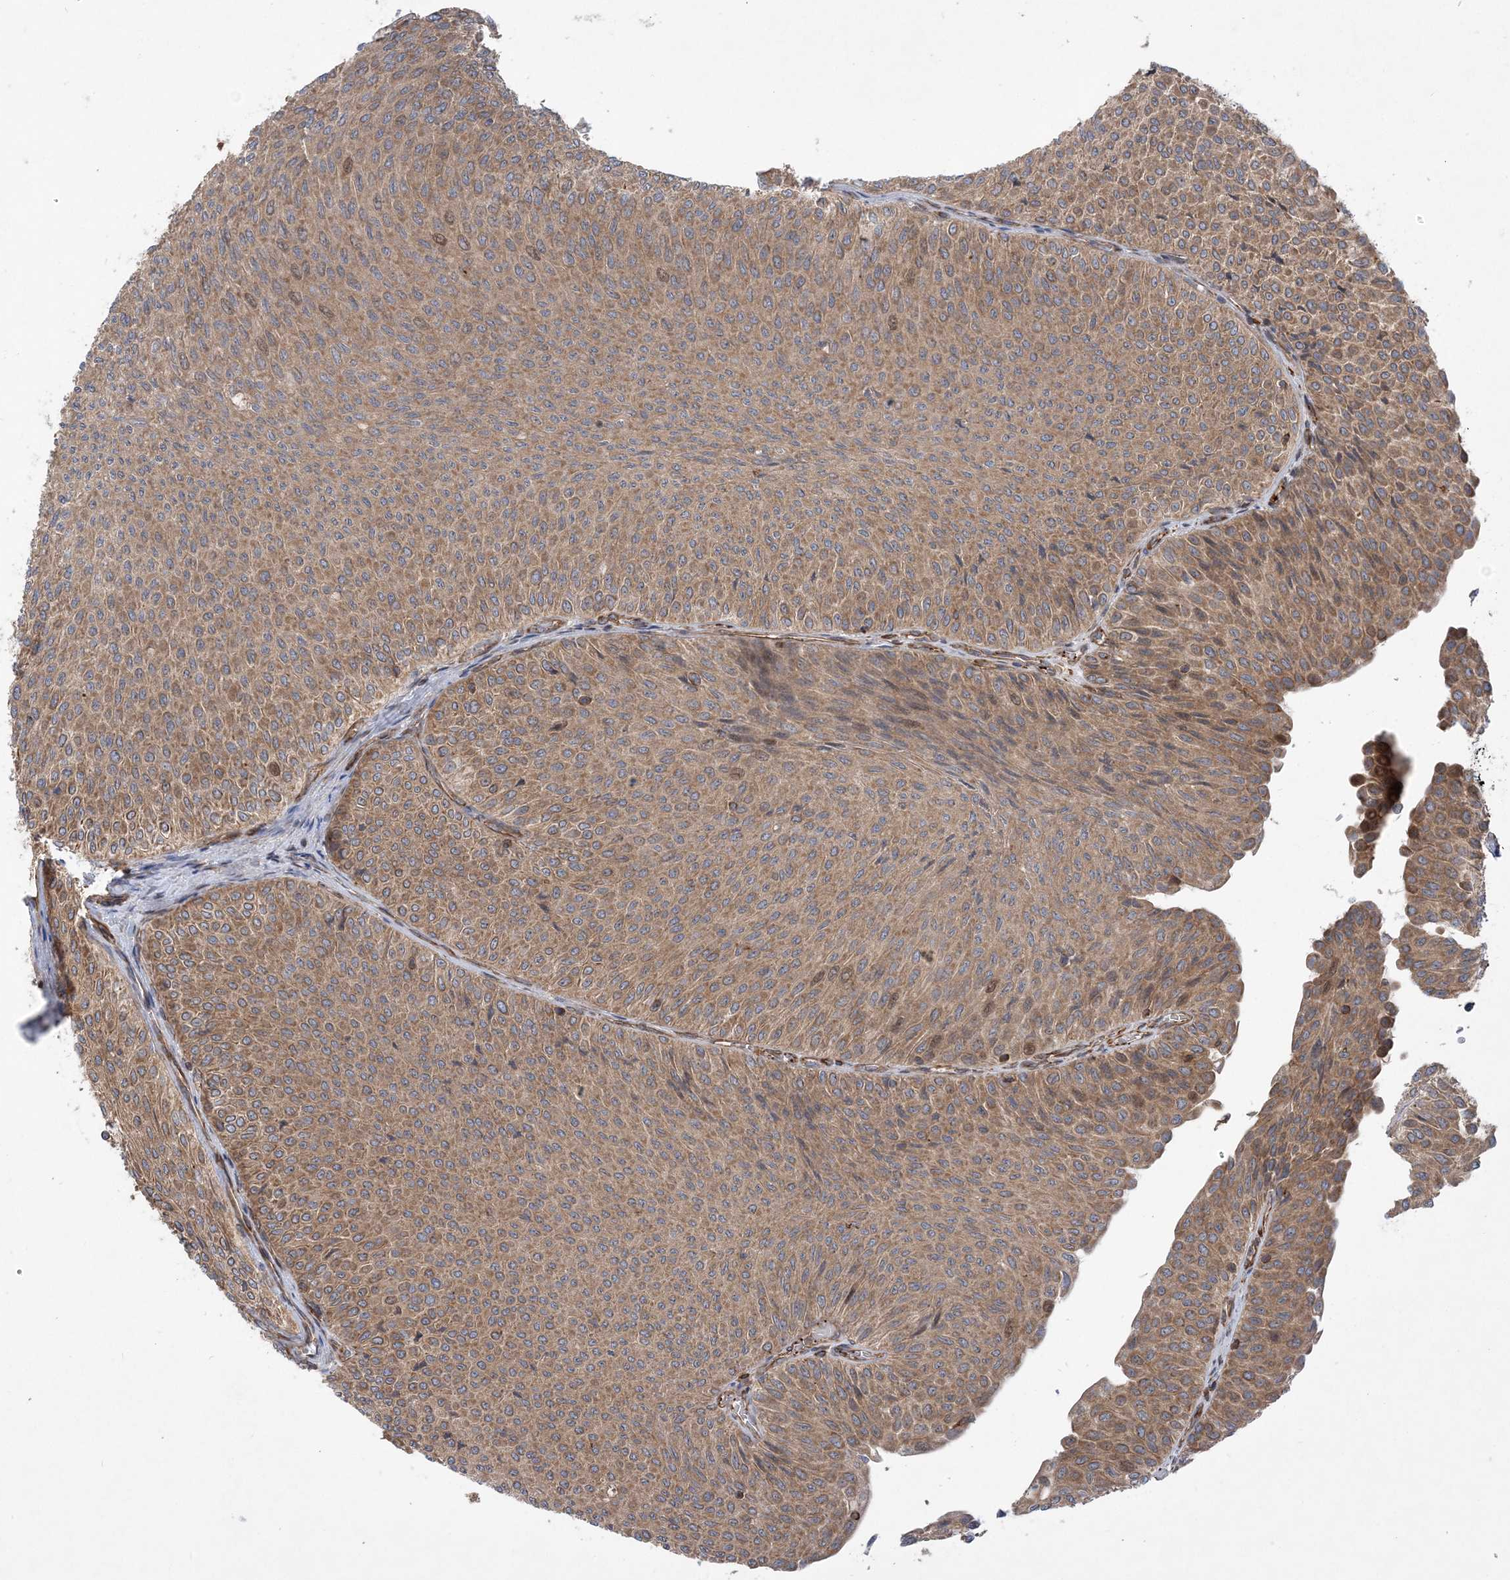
{"staining": {"intensity": "moderate", "quantity": ">75%", "location": "cytoplasmic/membranous"}, "tissue": "urothelial cancer", "cell_type": "Tumor cells", "image_type": "cancer", "snomed": [{"axis": "morphology", "description": "Urothelial carcinoma, Low grade"}, {"axis": "topography", "description": "Urinary bladder"}], "caption": "The micrograph shows immunohistochemical staining of urothelial carcinoma (low-grade). There is moderate cytoplasmic/membranous staining is seen in approximately >75% of tumor cells.", "gene": "FAM114A2", "patient": {"sex": "male", "age": 78}}